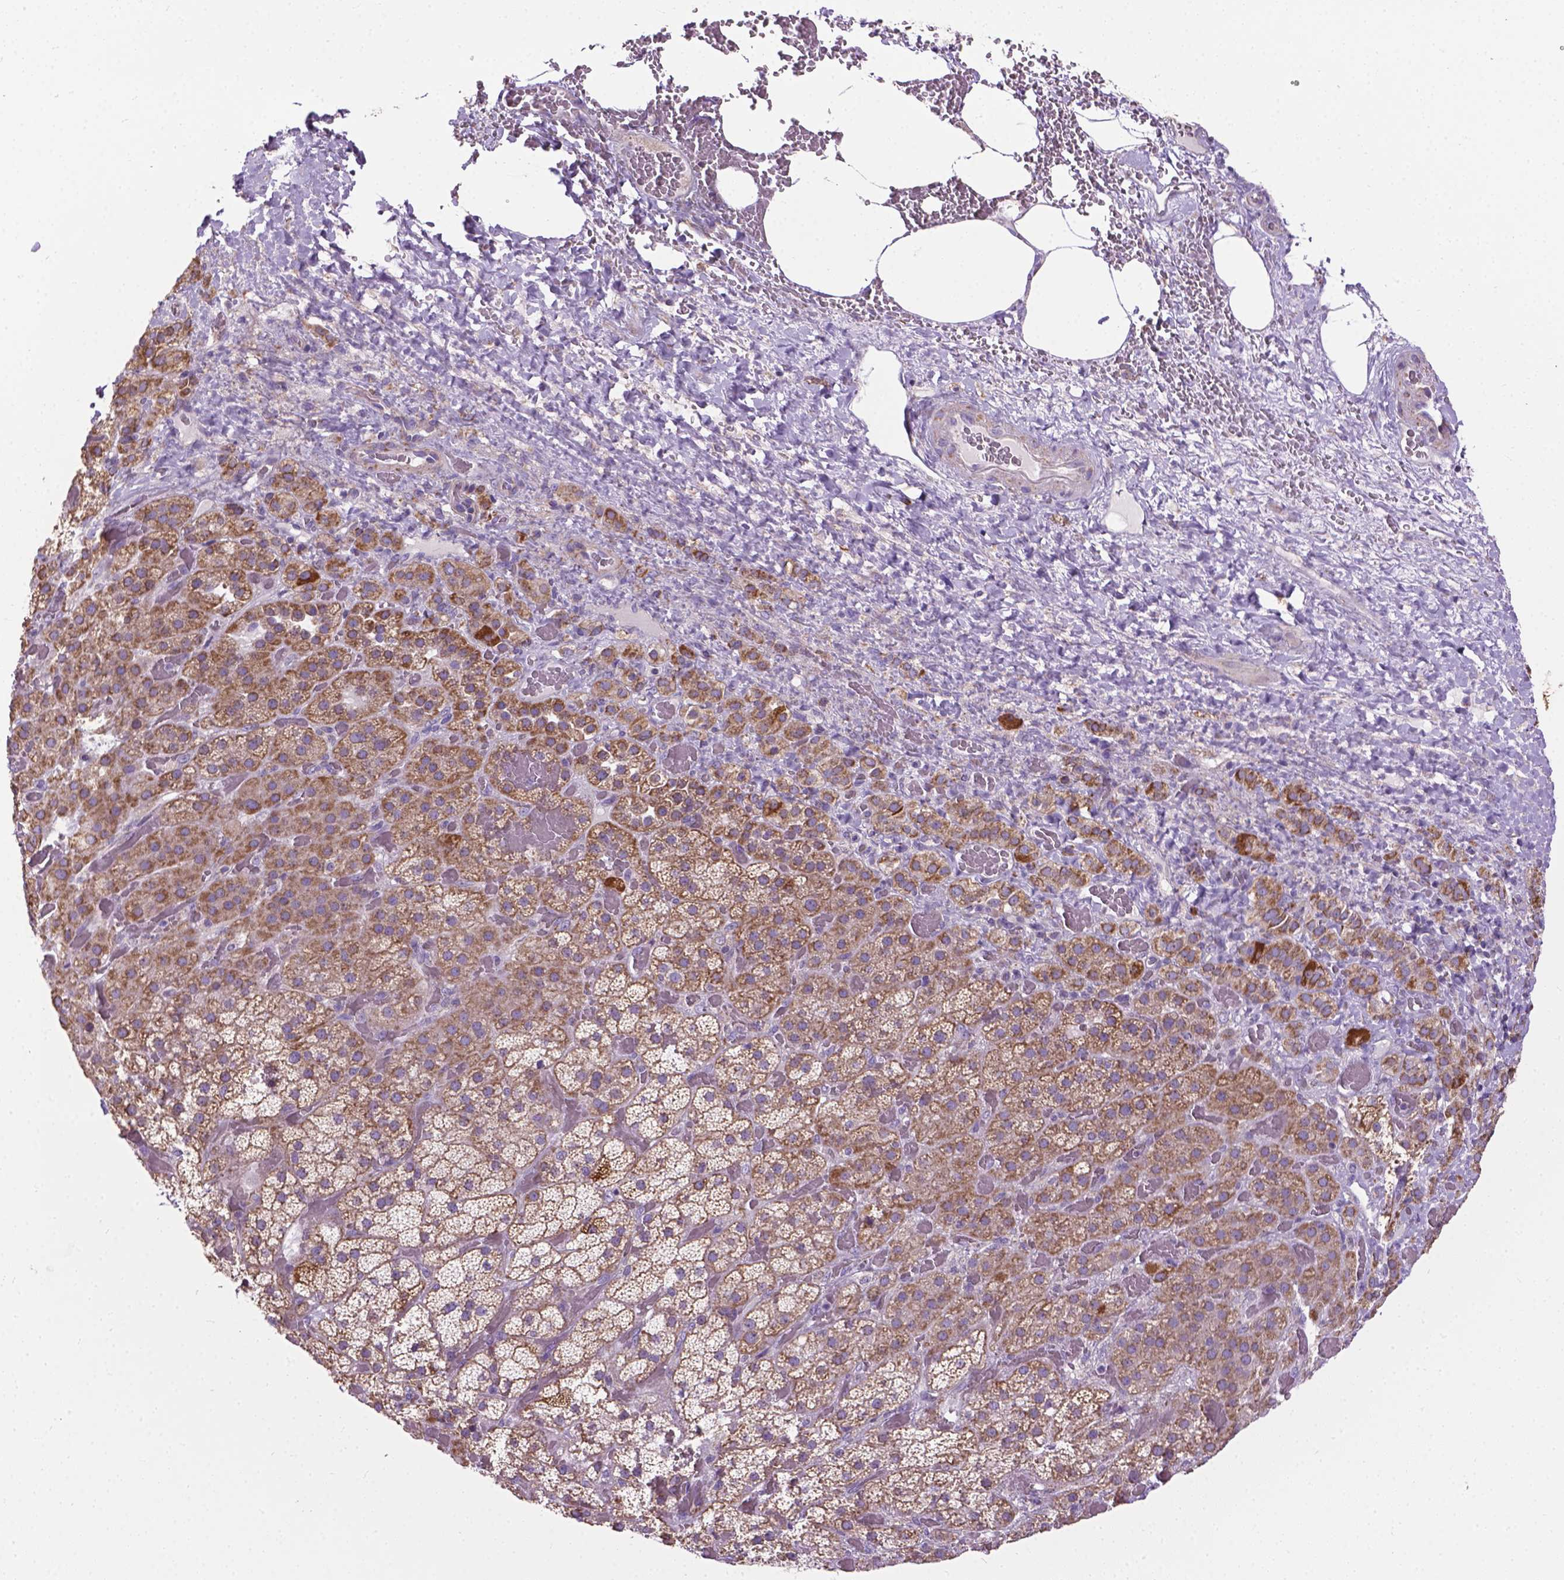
{"staining": {"intensity": "moderate", "quantity": ">75%", "location": "cytoplasmic/membranous"}, "tissue": "adrenal gland", "cell_type": "Glandular cells", "image_type": "normal", "snomed": [{"axis": "morphology", "description": "Normal tissue, NOS"}, {"axis": "topography", "description": "Adrenal gland"}], "caption": "This is a histology image of immunohistochemistry staining of unremarkable adrenal gland, which shows moderate expression in the cytoplasmic/membranous of glandular cells.", "gene": "VDAC1", "patient": {"sex": "male", "age": 57}}